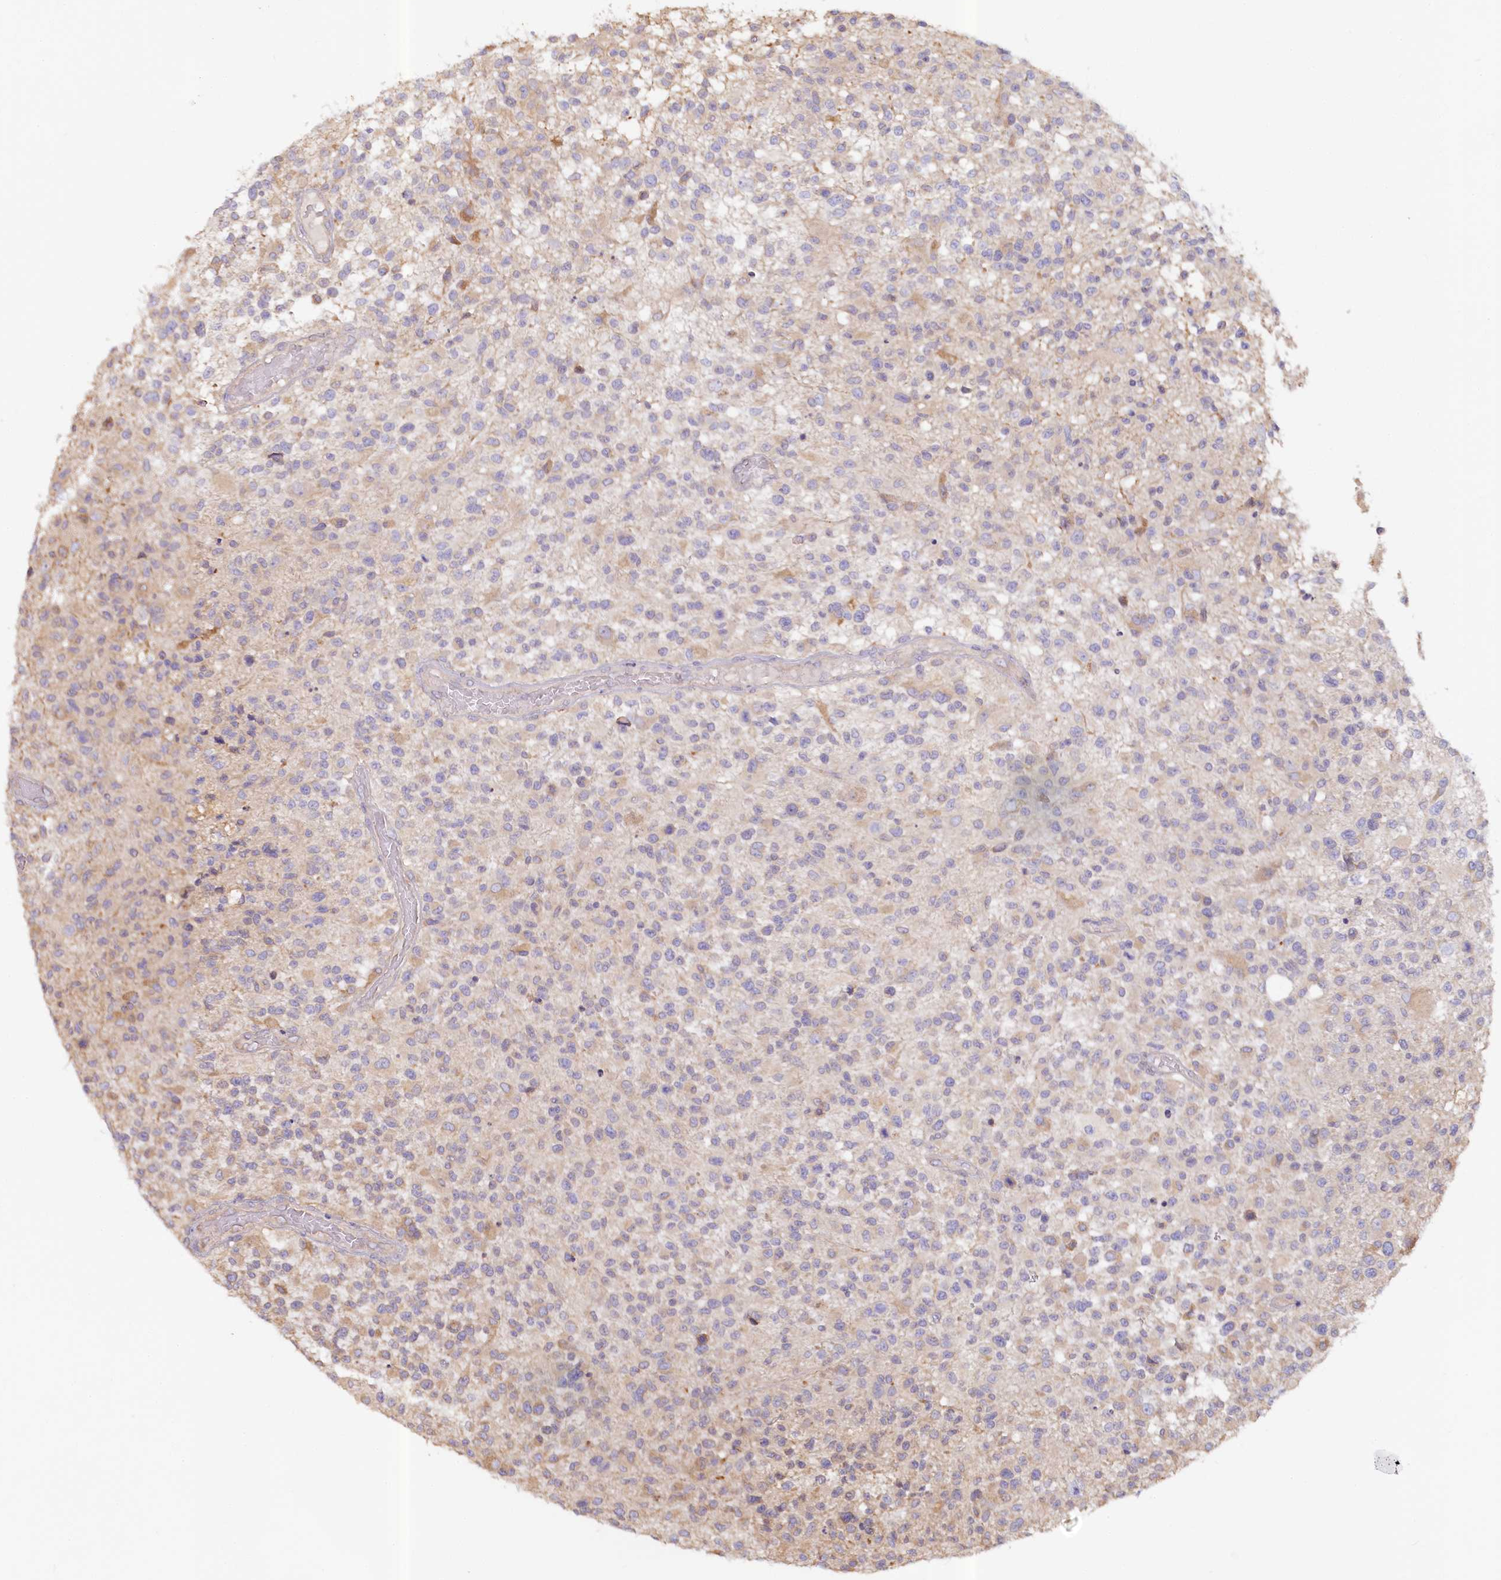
{"staining": {"intensity": "weak", "quantity": "<25%", "location": "cytoplasmic/membranous"}, "tissue": "glioma", "cell_type": "Tumor cells", "image_type": "cancer", "snomed": [{"axis": "morphology", "description": "Glioma, malignant, High grade"}, {"axis": "morphology", "description": "Glioblastoma, NOS"}, {"axis": "topography", "description": "Brain"}], "caption": "The IHC micrograph has no significant staining in tumor cells of glioma tissue.", "gene": "PAIP2", "patient": {"sex": "male", "age": 60}}